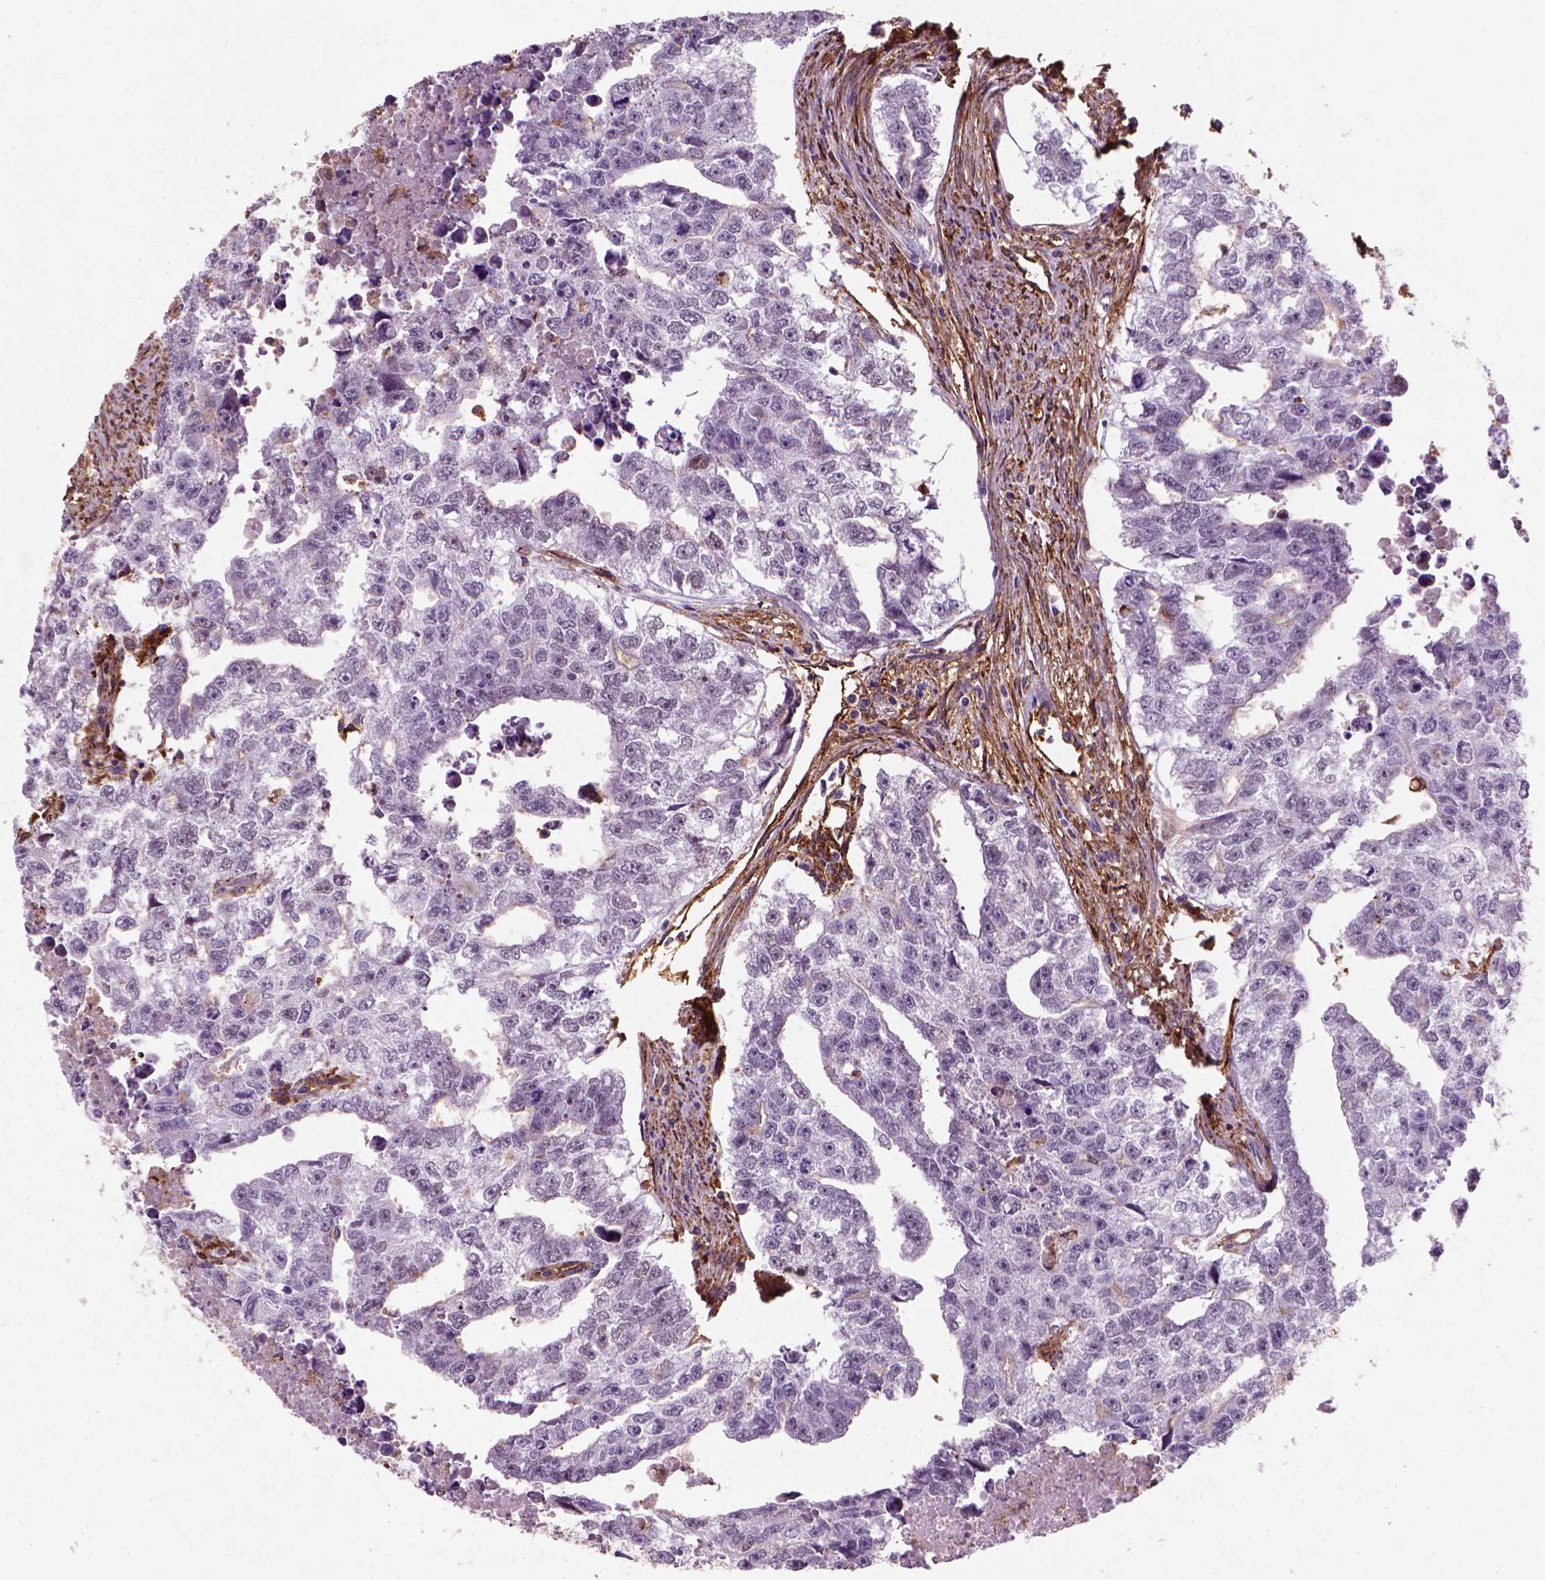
{"staining": {"intensity": "negative", "quantity": "none", "location": "none"}, "tissue": "testis cancer", "cell_type": "Tumor cells", "image_type": "cancer", "snomed": [{"axis": "morphology", "description": "Carcinoma, Embryonal, NOS"}, {"axis": "morphology", "description": "Teratoma, malignant, NOS"}, {"axis": "topography", "description": "Testis"}], "caption": "Immunohistochemical staining of human testis embryonal carcinoma shows no significant staining in tumor cells.", "gene": "MARCKS", "patient": {"sex": "male", "age": 44}}